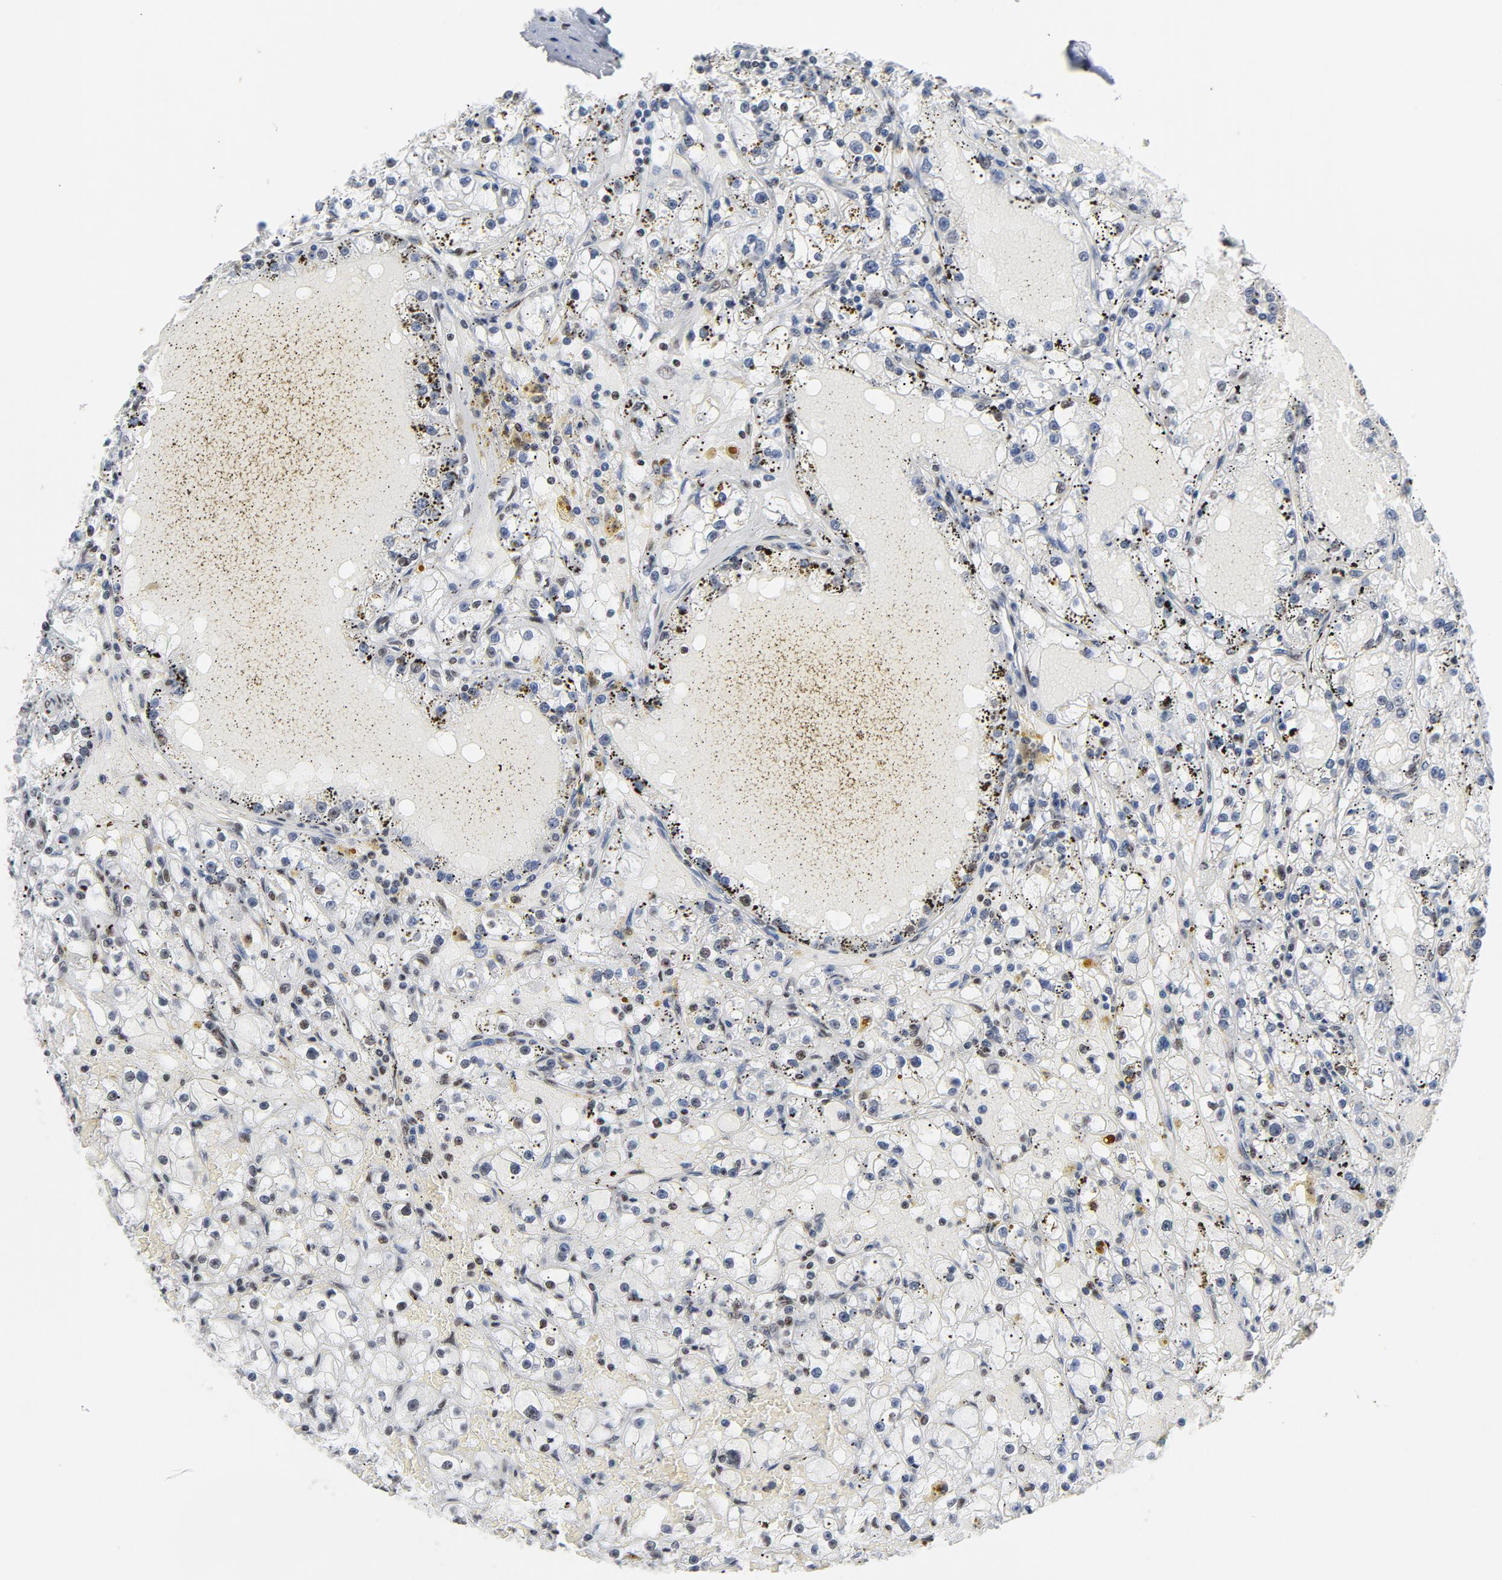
{"staining": {"intensity": "moderate", "quantity": ">75%", "location": "nuclear"}, "tissue": "renal cancer", "cell_type": "Tumor cells", "image_type": "cancer", "snomed": [{"axis": "morphology", "description": "Adenocarcinoma, NOS"}, {"axis": "topography", "description": "Kidney"}], "caption": "Adenocarcinoma (renal) stained with a brown dye displays moderate nuclear positive staining in approximately >75% of tumor cells.", "gene": "CSTF2", "patient": {"sex": "male", "age": 56}}